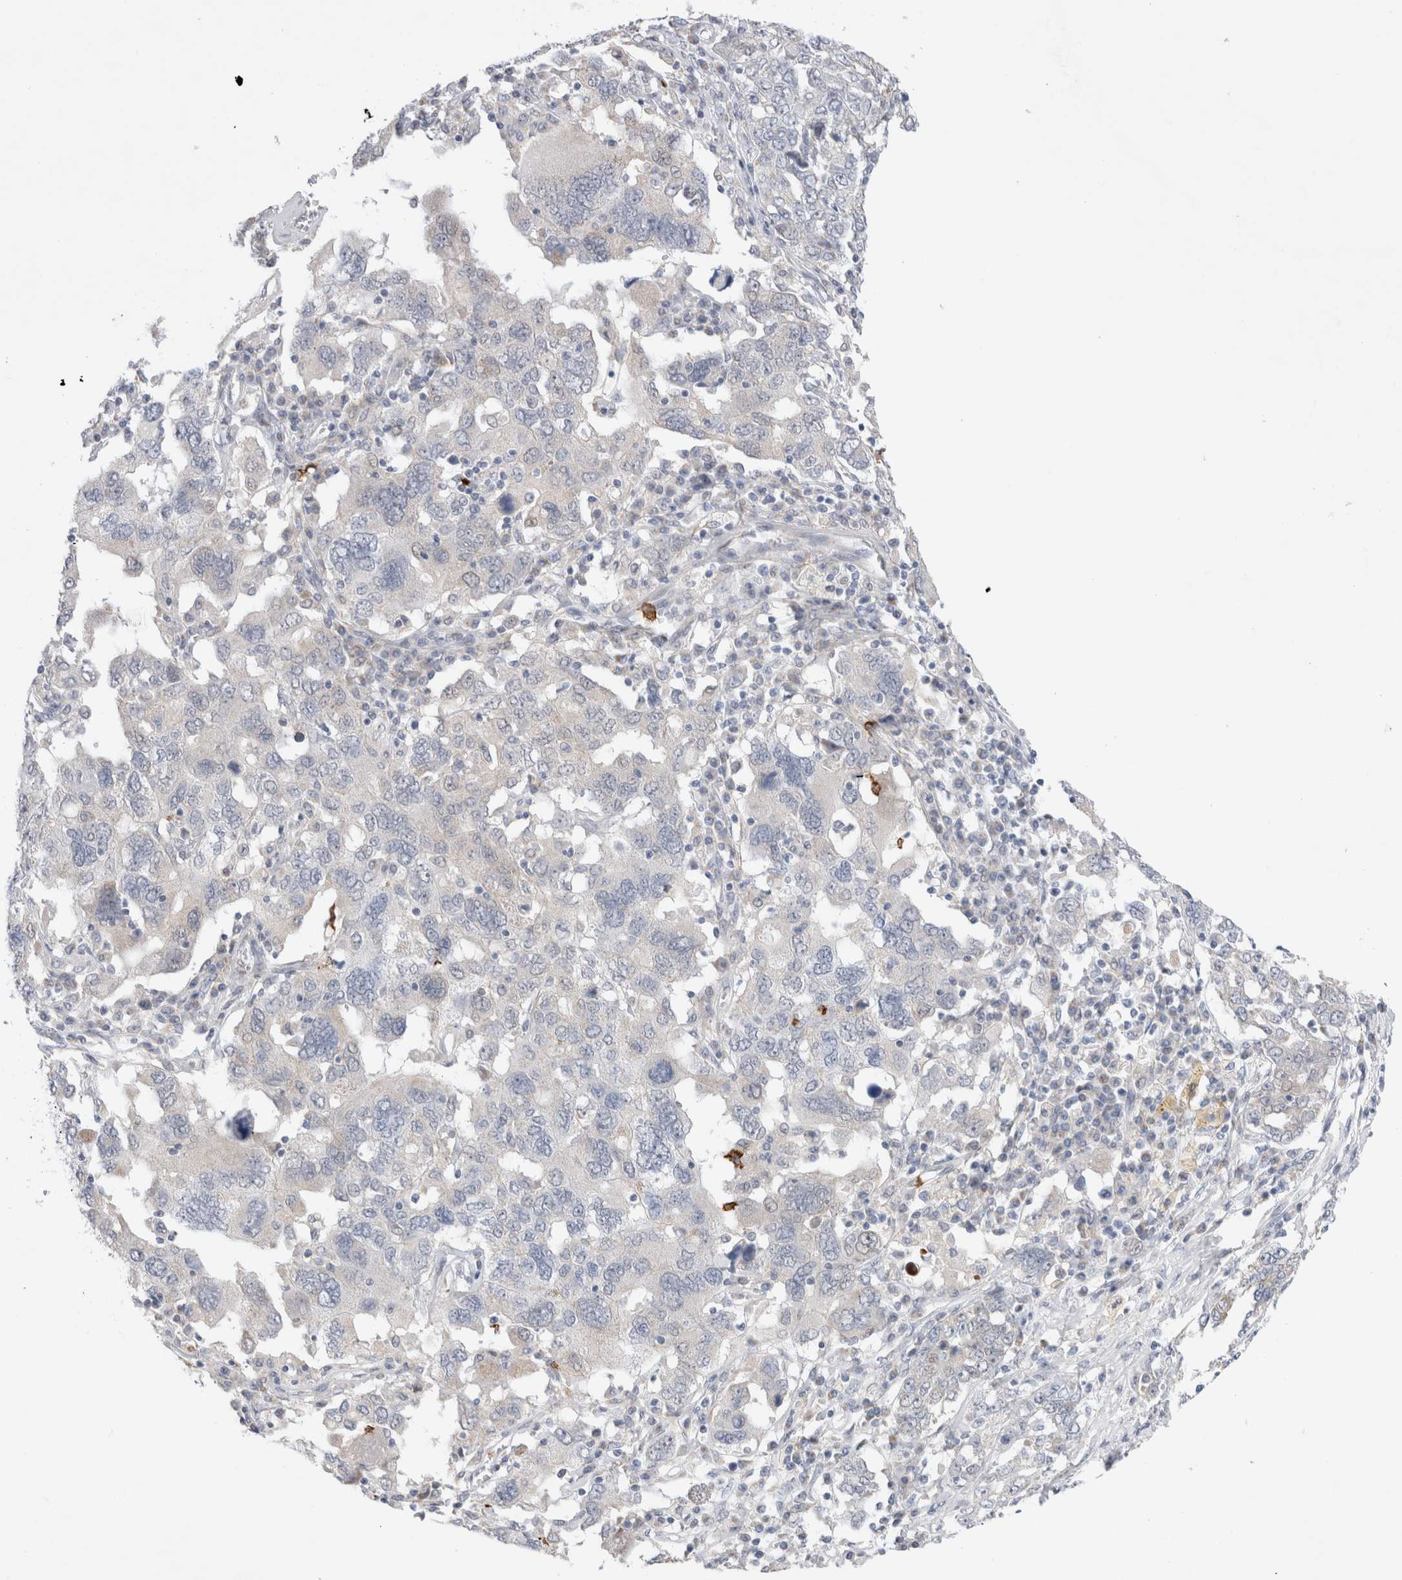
{"staining": {"intensity": "negative", "quantity": "none", "location": "none"}, "tissue": "ovarian cancer", "cell_type": "Tumor cells", "image_type": "cancer", "snomed": [{"axis": "morphology", "description": "Carcinoma, endometroid"}, {"axis": "topography", "description": "Ovary"}], "caption": "Tumor cells show no significant positivity in ovarian cancer.", "gene": "GSDMB", "patient": {"sex": "female", "age": 62}}